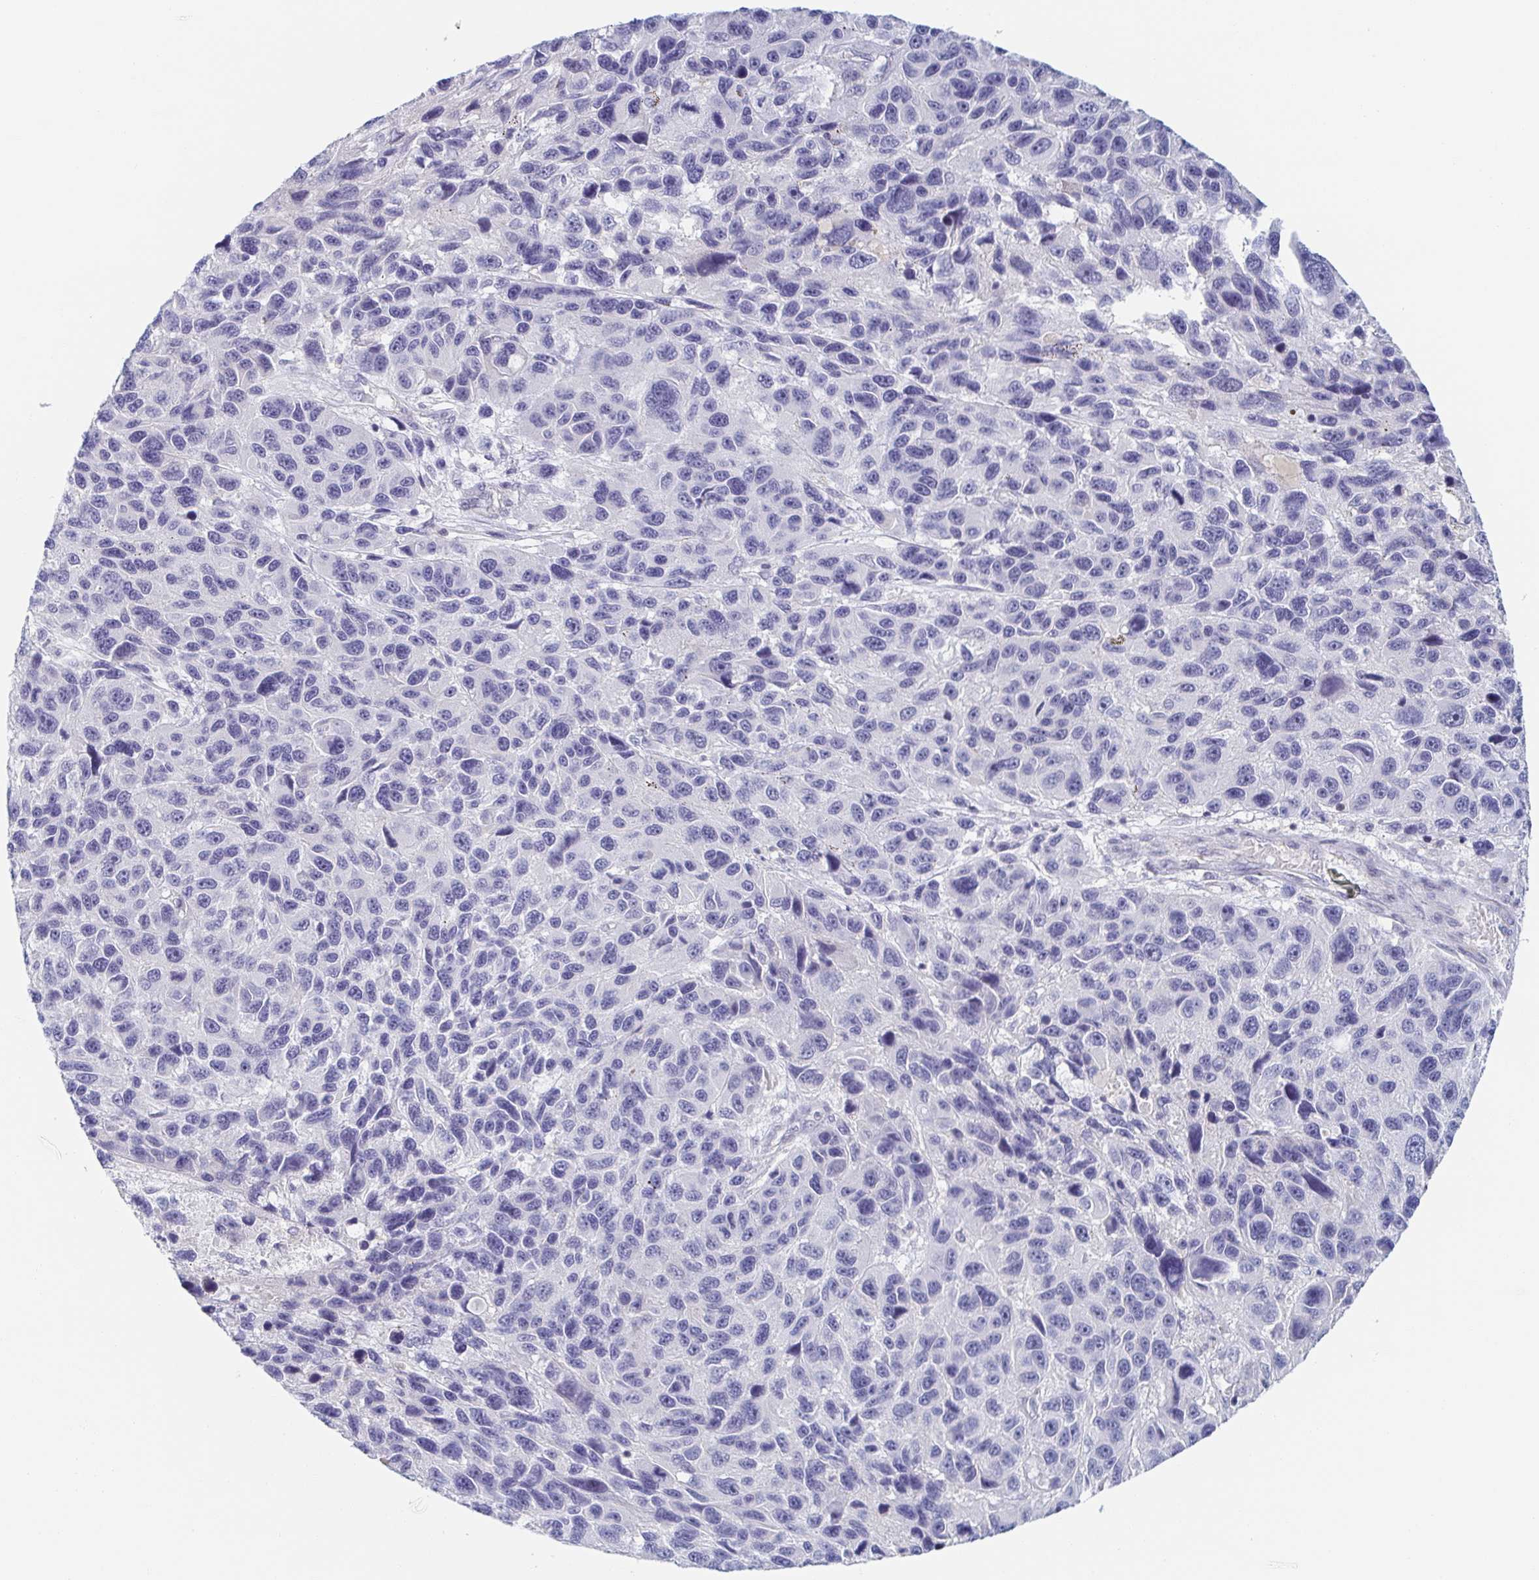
{"staining": {"intensity": "negative", "quantity": "none", "location": "none"}, "tissue": "melanoma", "cell_type": "Tumor cells", "image_type": "cancer", "snomed": [{"axis": "morphology", "description": "Malignant melanoma, NOS"}, {"axis": "topography", "description": "Skin"}], "caption": "The histopathology image shows no significant staining in tumor cells of melanoma.", "gene": "RHOV", "patient": {"sex": "male", "age": 53}}